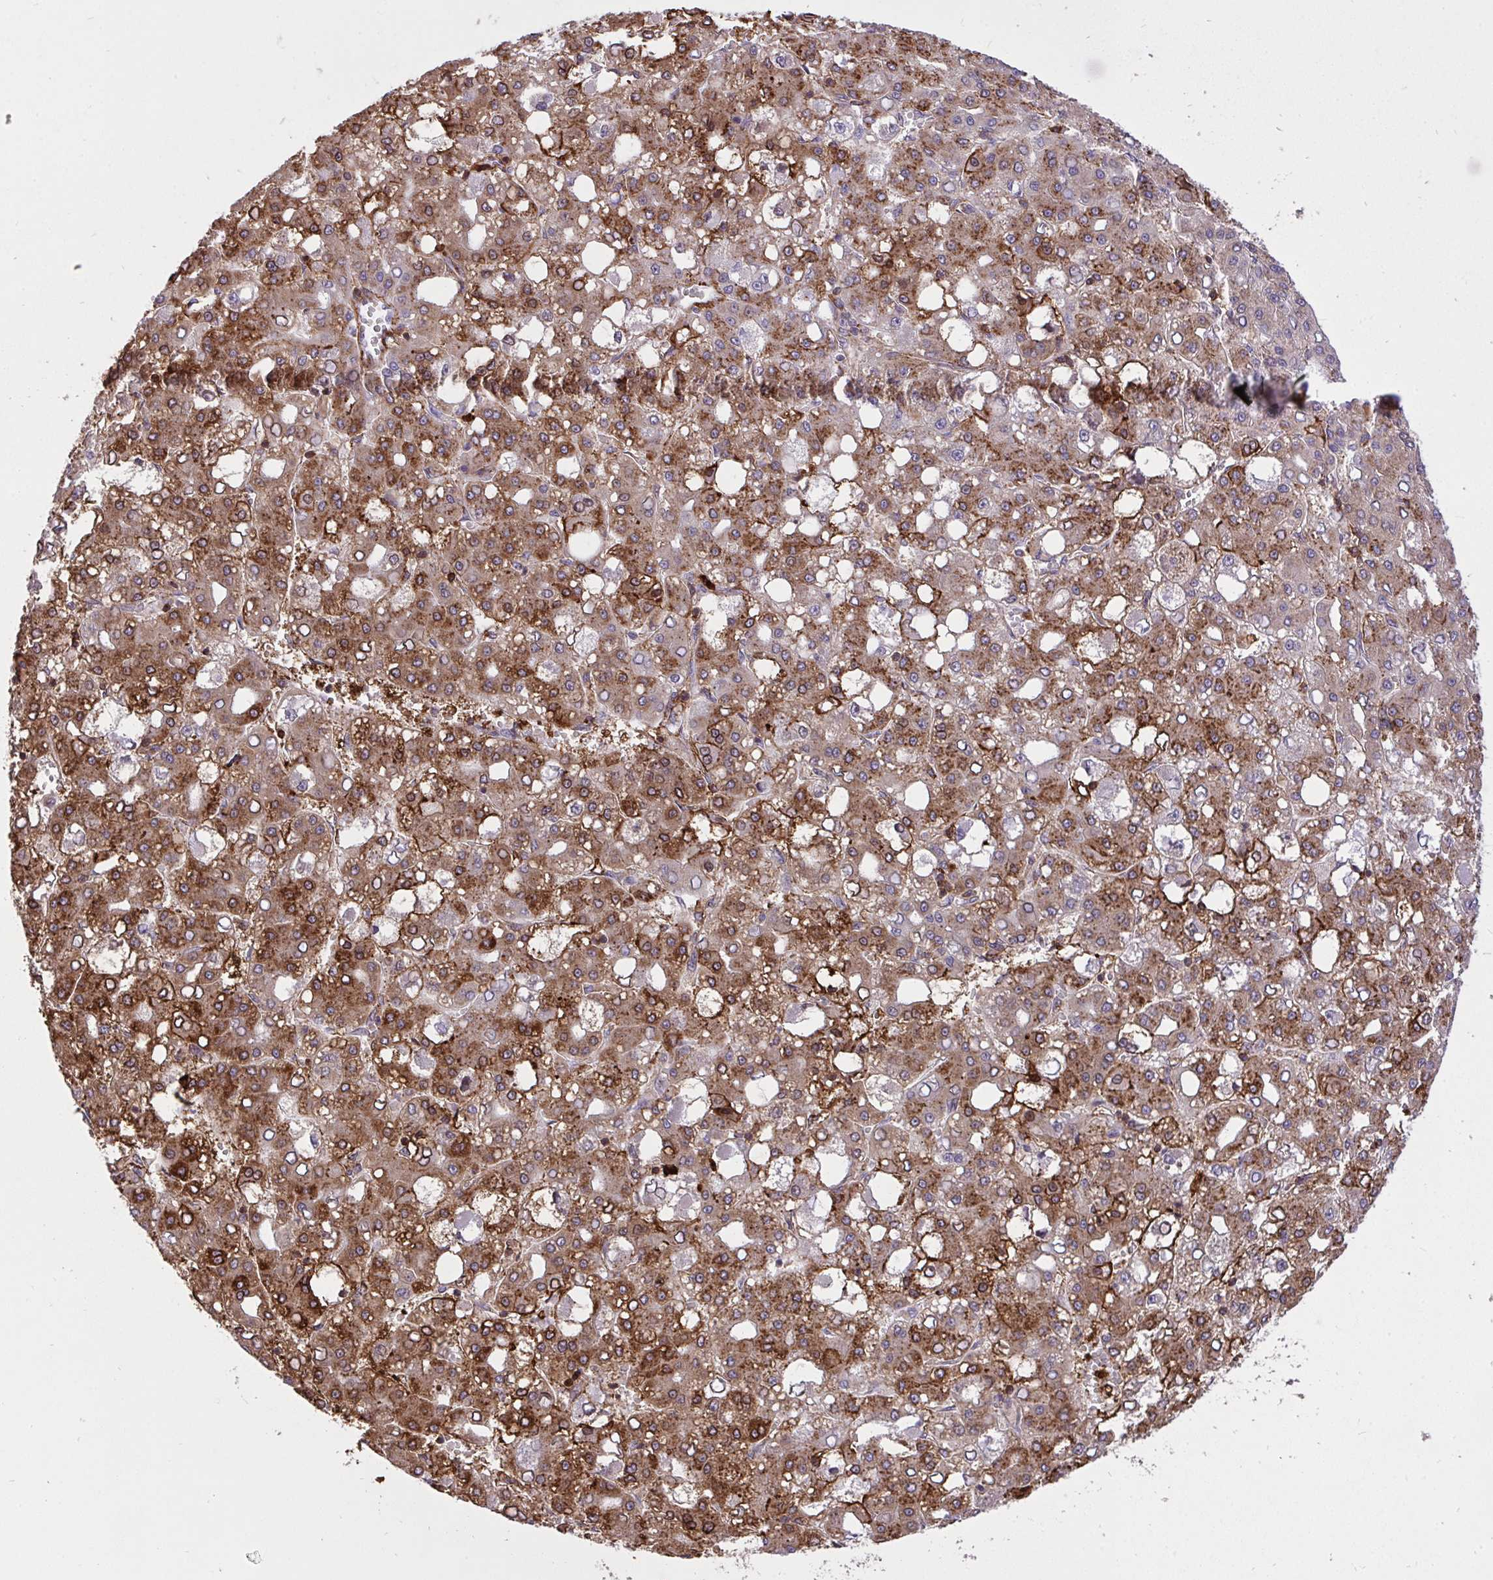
{"staining": {"intensity": "strong", "quantity": ">75%", "location": "cytoplasmic/membranous"}, "tissue": "liver cancer", "cell_type": "Tumor cells", "image_type": "cancer", "snomed": [{"axis": "morphology", "description": "Carcinoma, Hepatocellular, NOS"}, {"axis": "topography", "description": "Liver"}], "caption": "About >75% of tumor cells in human hepatocellular carcinoma (liver) demonstrate strong cytoplasmic/membranous protein staining as visualized by brown immunohistochemical staining.", "gene": "ERI1", "patient": {"sex": "male", "age": 65}}